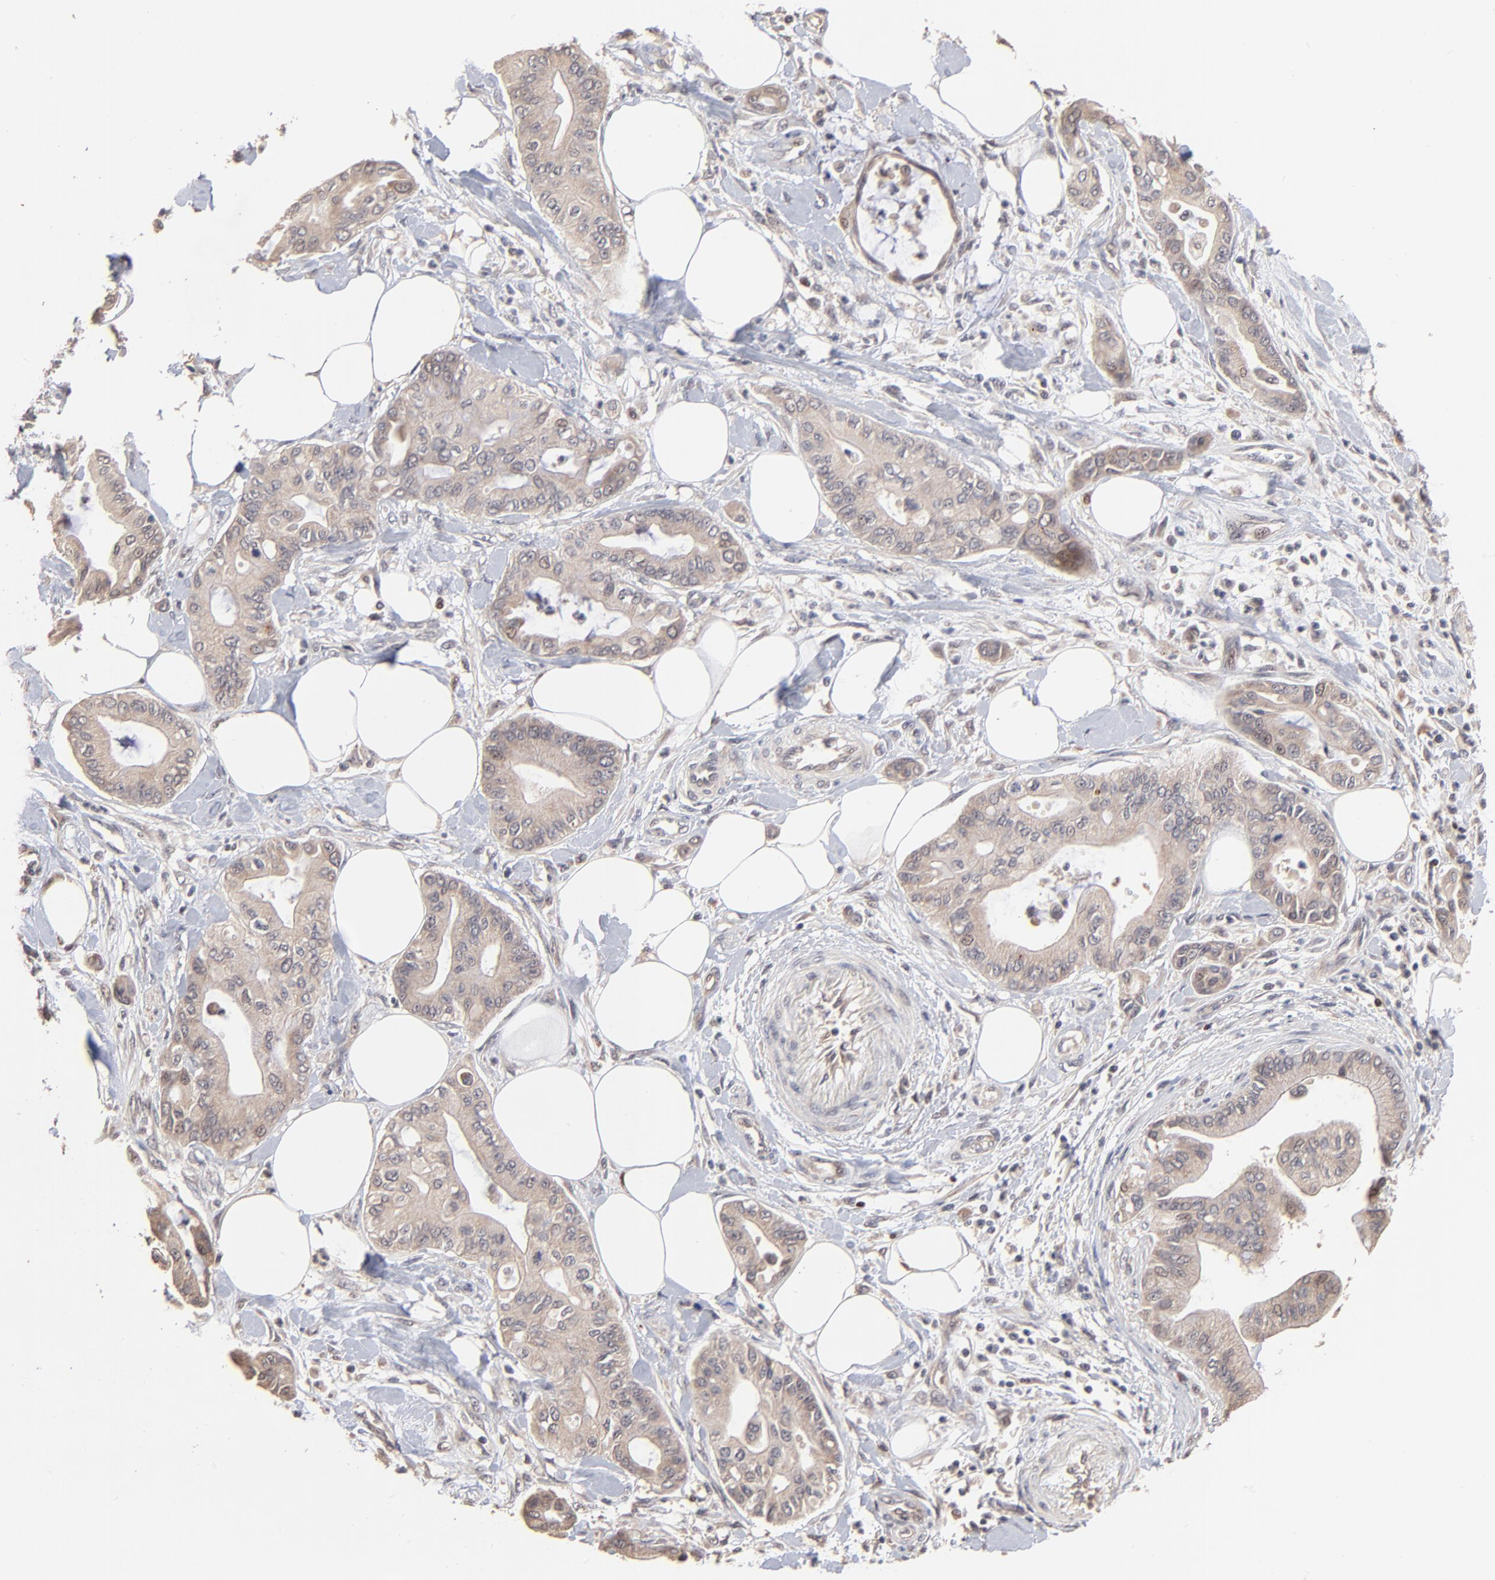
{"staining": {"intensity": "weak", "quantity": "25%-75%", "location": "cytoplasmic/membranous"}, "tissue": "pancreatic cancer", "cell_type": "Tumor cells", "image_type": "cancer", "snomed": [{"axis": "morphology", "description": "Adenocarcinoma, NOS"}, {"axis": "morphology", "description": "Adenocarcinoma, metastatic, NOS"}, {"axis": "topography", "description": "Lymph node"}, {"axis": "topography", "description": "Pancreas"}, {"axis": "topography", "description": "Duodenum"}], "caption": "Protein staining by IHC displays weak cytoplasmic/membranous positivity in about 25%-75% of tumor cells in metastatic adenocarcinoma (pancreatic).", "gene": "MSL2", "patient": {"sex": "female", "age": 64}}